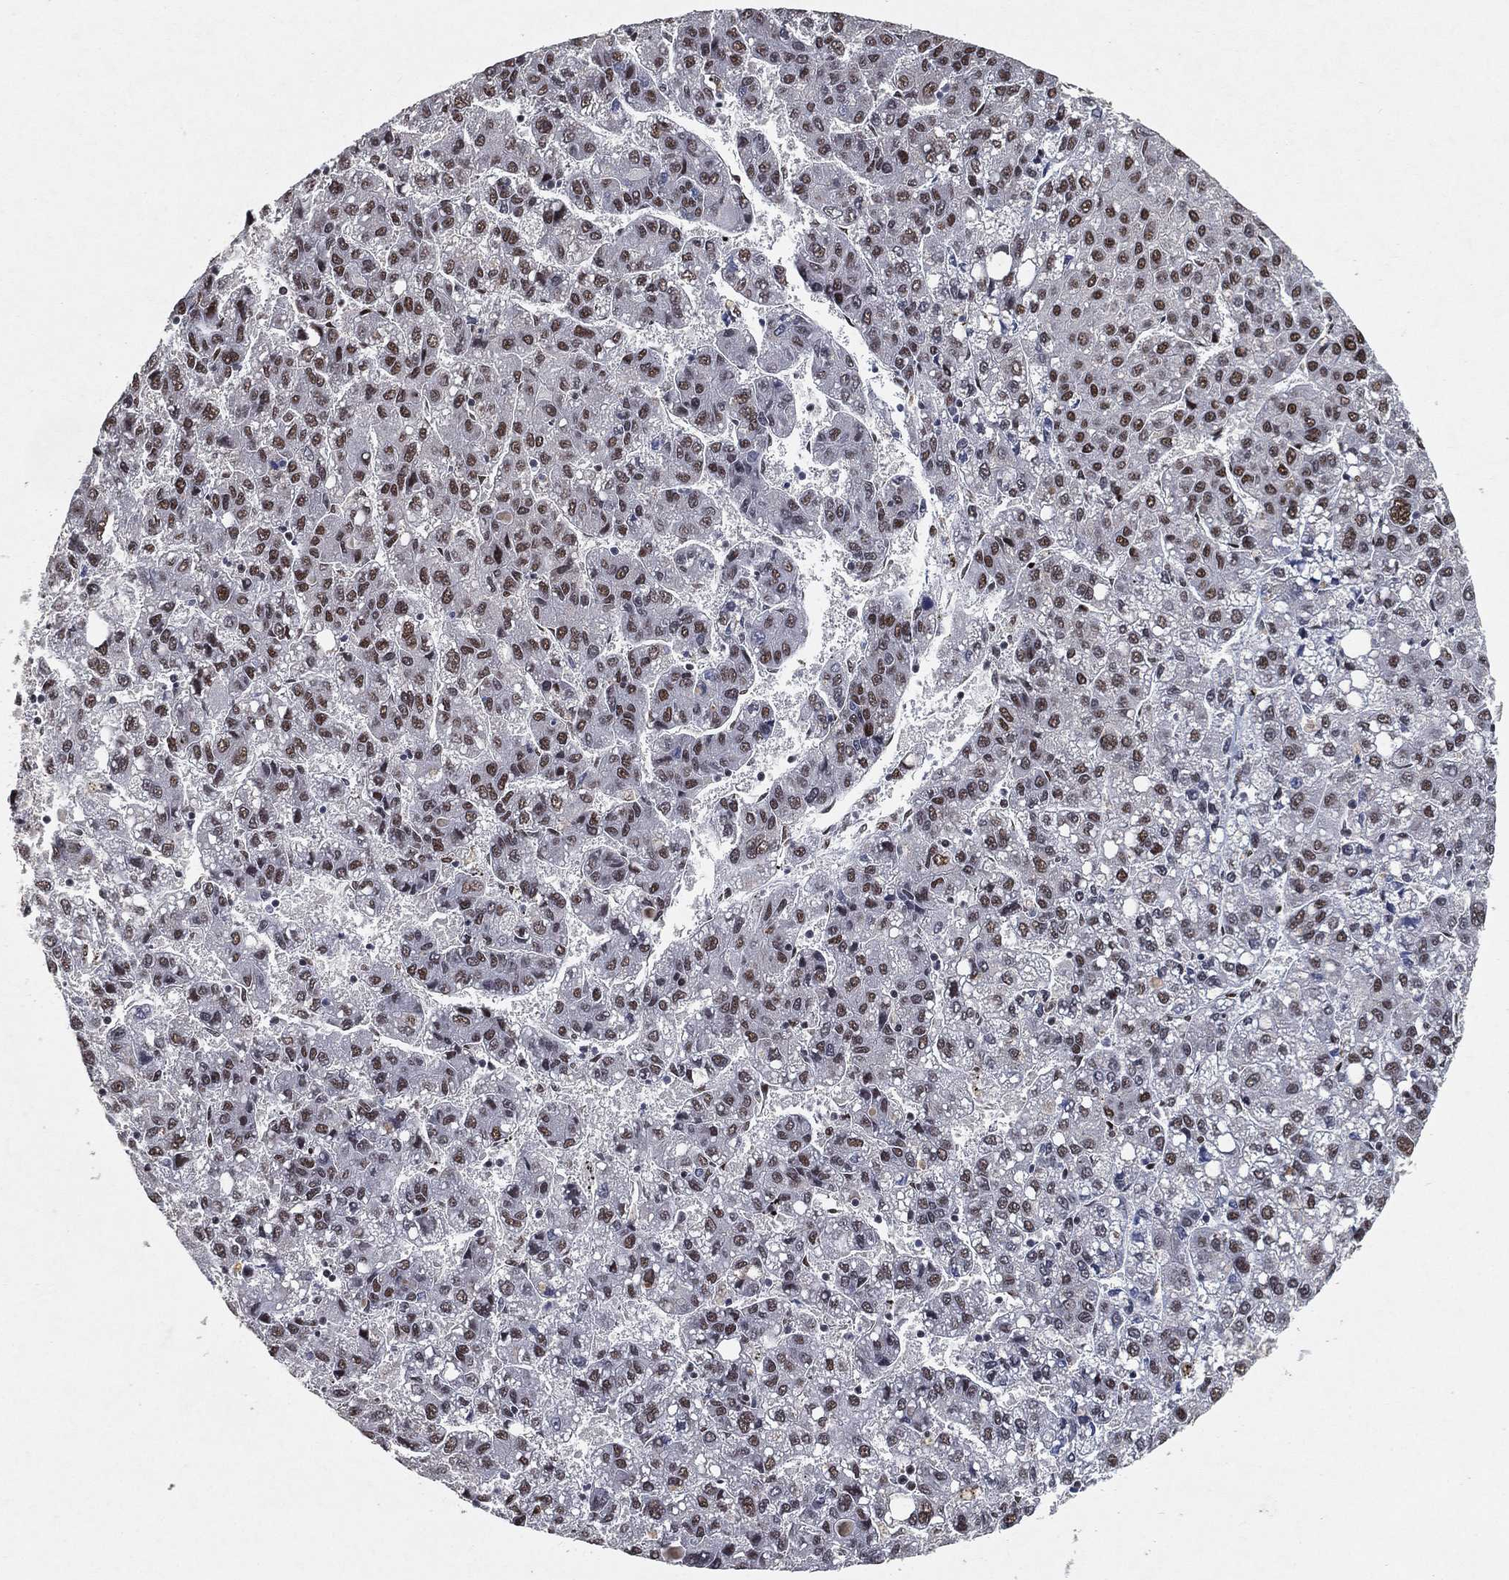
{"staining": {"intensity": "moderate", "quantity": ">75%", "location": "nuclear"}, "tissue": "liver cancer", "cell_type": "Tumor cells", "image_type": "cancer", "snomed": [{"axis": "morphology", "description": "Carcinoma, Hepatocellular, NOS"}, {"axis": "topography", "description": "Liver"}], "caption": "DAB immunohistochemical staining of human liver cancer reveals moderate nuclear protein positivity in about >75% of tumor cells.", "gene": "DDX27", "patient": {"sex": "female", "age": 82}}